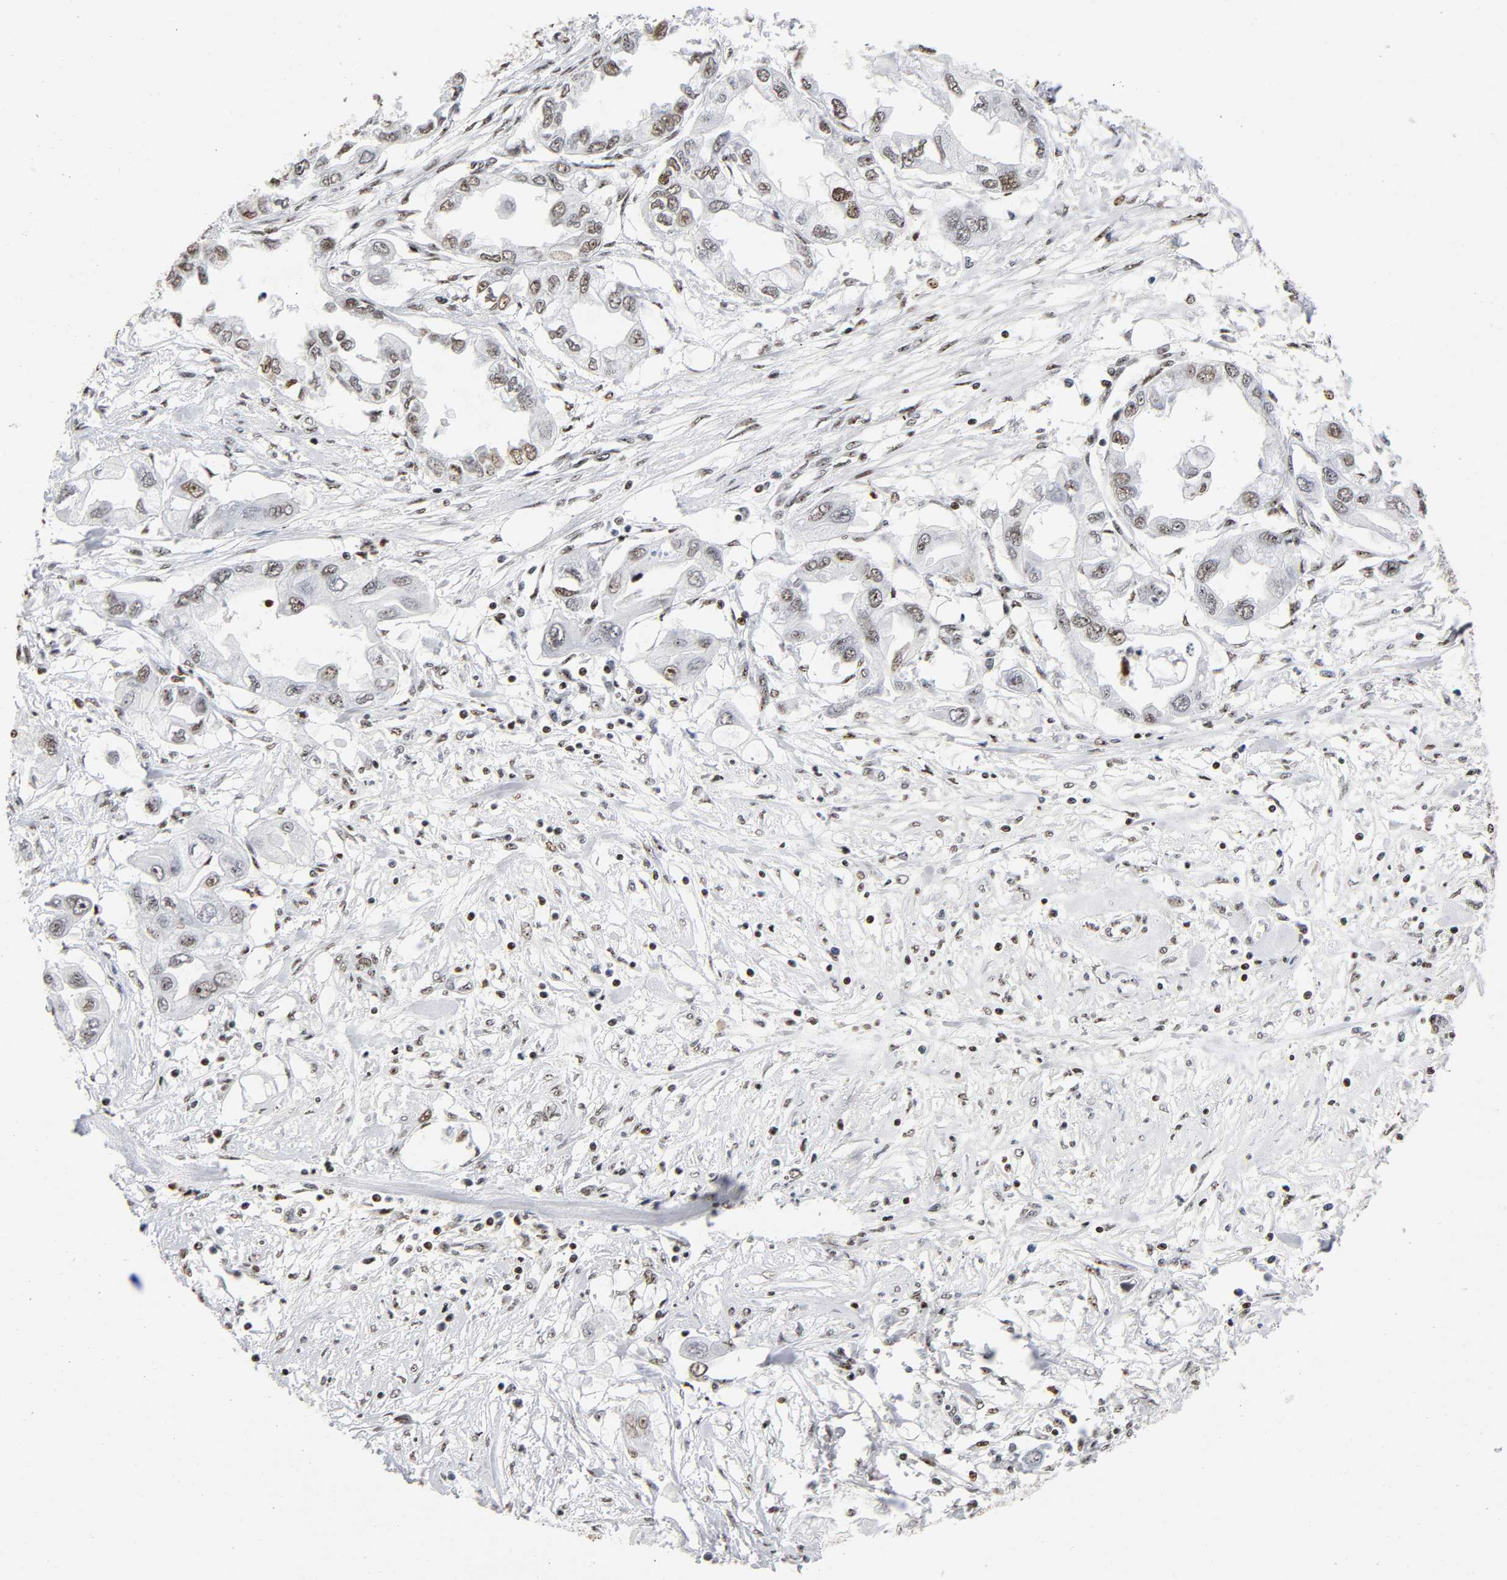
{"staining": {"intensity": "moderate", "quantity": "25%-75%", "location": "nuclear"}, "tissue": "endometrial cancer", "cell_type": "Tumor cells", "image_type": "cancer", "snomed": [{"axis": "morphology", "description": "Adenocarcinoma, NOS"}, {"axis": "topography", "description": "Endometrium"}], "caption": "This is a histology image of immunohistochemistry staining of adenocarcinoma (endometrial), which shows moderate staining in the nuclear of tumor cells.", "gene": "UBTF", "patient": {"sex": "female", "age": 67}}